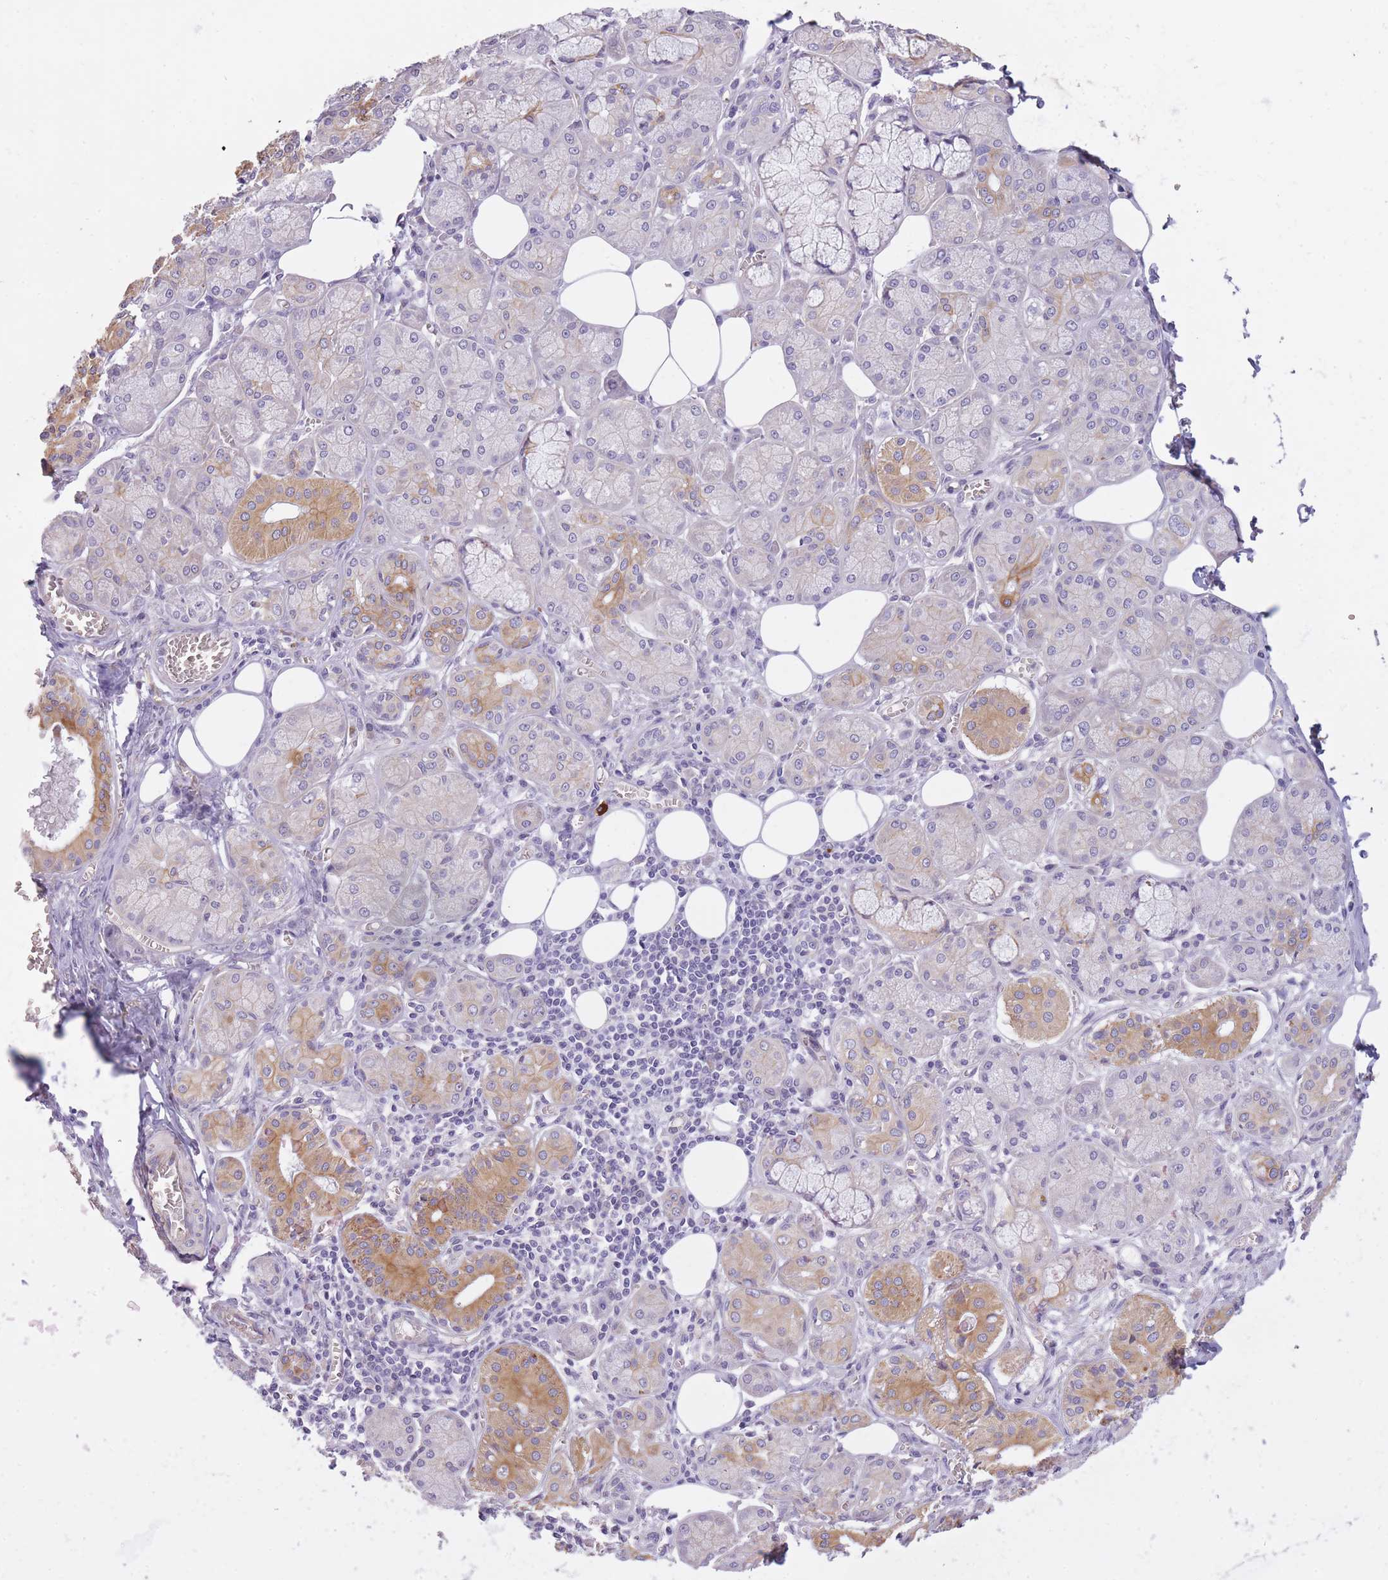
{"staining": {"intensity": "strong", "quantity": "<25%", "location": "cytoplasmic/membranous"}, "tissue": "salivary gland", "cell_type": "Glandular cells", "image_type": "normal", "snomed": [{"axis": "morphology", "description": "Normal tissue, NOS"}, {"axis": "topography", "description": "Salivary gland"}], "caption": "A photomicrograph showing strong cytoplasmic/membranous positivity in approximately <25% of glandular cells in normal salivary gland, as visualized by brown immunohistochemical staining.", "gene": "REV1", "patient": {"sex": "male", "age": 74}}